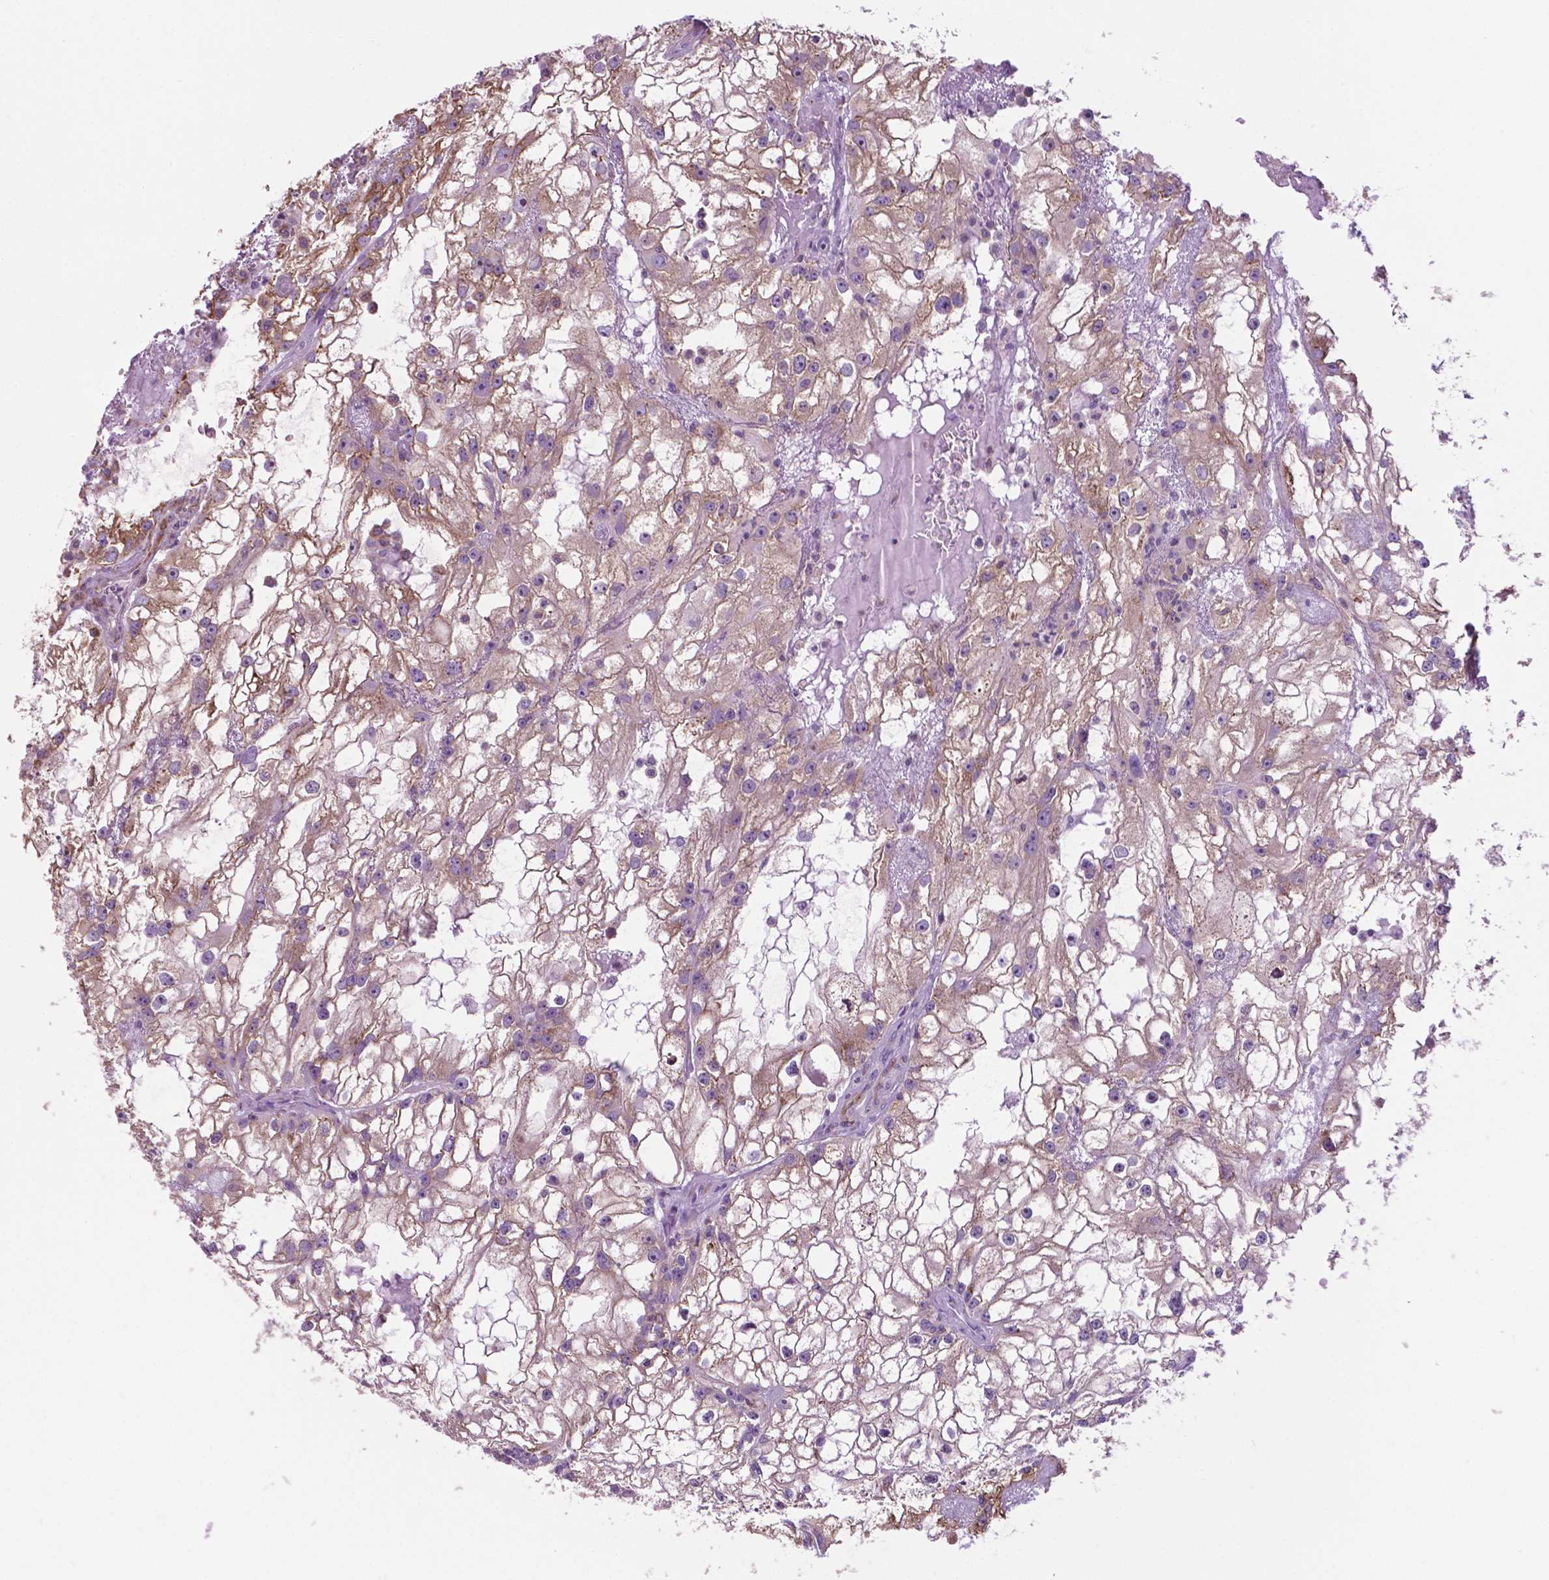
{"staining": {"intensity": "weak", "quantity": "25%-75%", "location": "cytoplasmic/membranous"}, "tissue": "renal cancer", "cell_type": "Tumor cells", "image_type": "cancer", "snomed": [{"axis": "morphology", "description": "Adenocarcinoma, NOS"}, {"axis": "topography", "description": "Kidney"}], "caption": "Brown immunohistochemical staining in renal adenocarcinoma demonstrates weak cytoplasmic/membranous positivity in approximately 25%-75% of tumor cells.", "gene": "RPL29", "patient": {"sex": "male", "age": 59}}